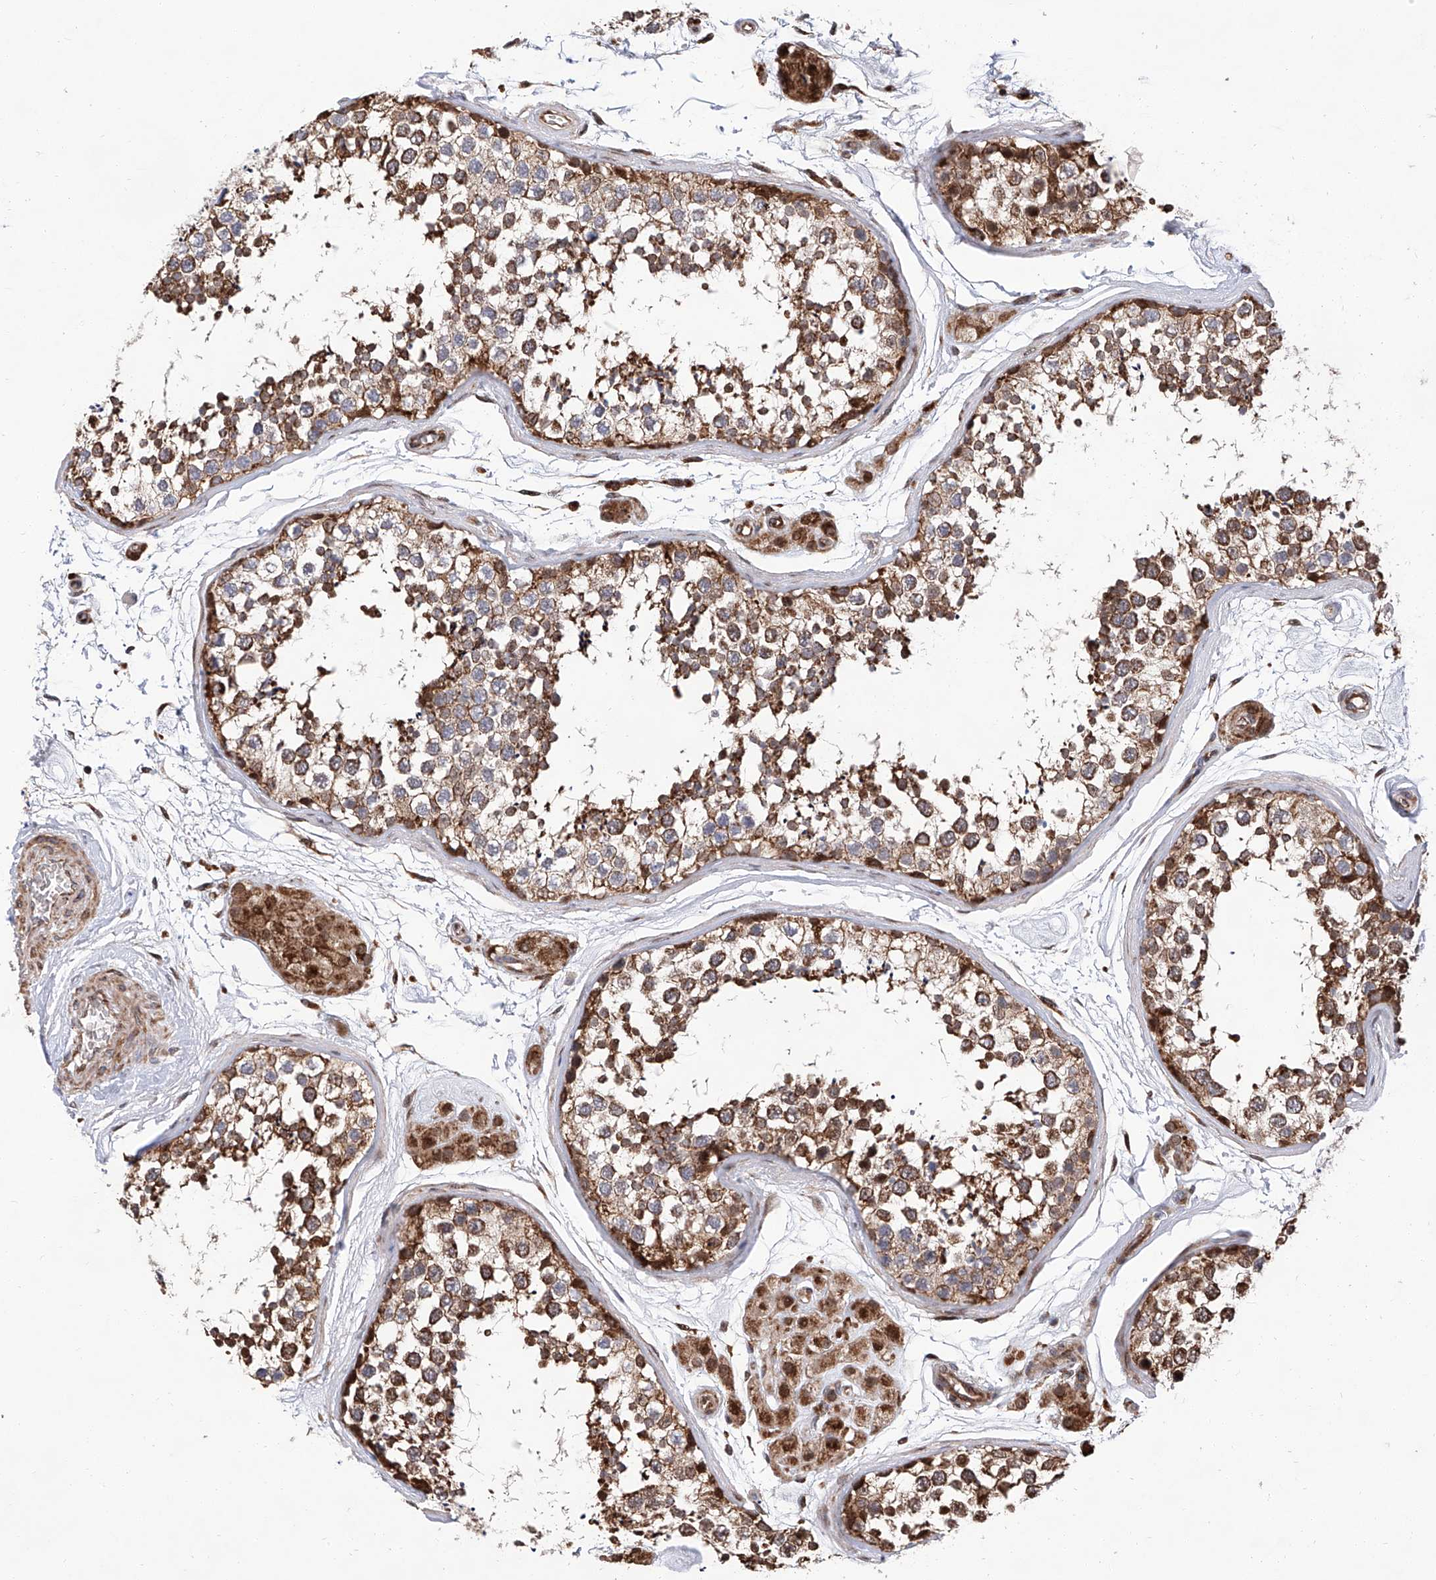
{"staining": {"intensity": "moderate", "quantity": ">75%", "location": "cytoplasmic/membranous"}, "tissue": "testis", "cell_type": "Cells in seminiferous ducts", "image_type": "normal", "snomed": [{"axis": "morphology", "description": "Normal tissue, NOS"}, {"axis": "topography", "description": "Testis"}], "caption": "Normal testis demonstrates moderate cytoplasmic/membranous staining in approximately >75% of cells in seminiferous ducts, visualized by immunohistochemistry.", "gene": "FARP2", "patient": {"sex": "male", "age": 56}}